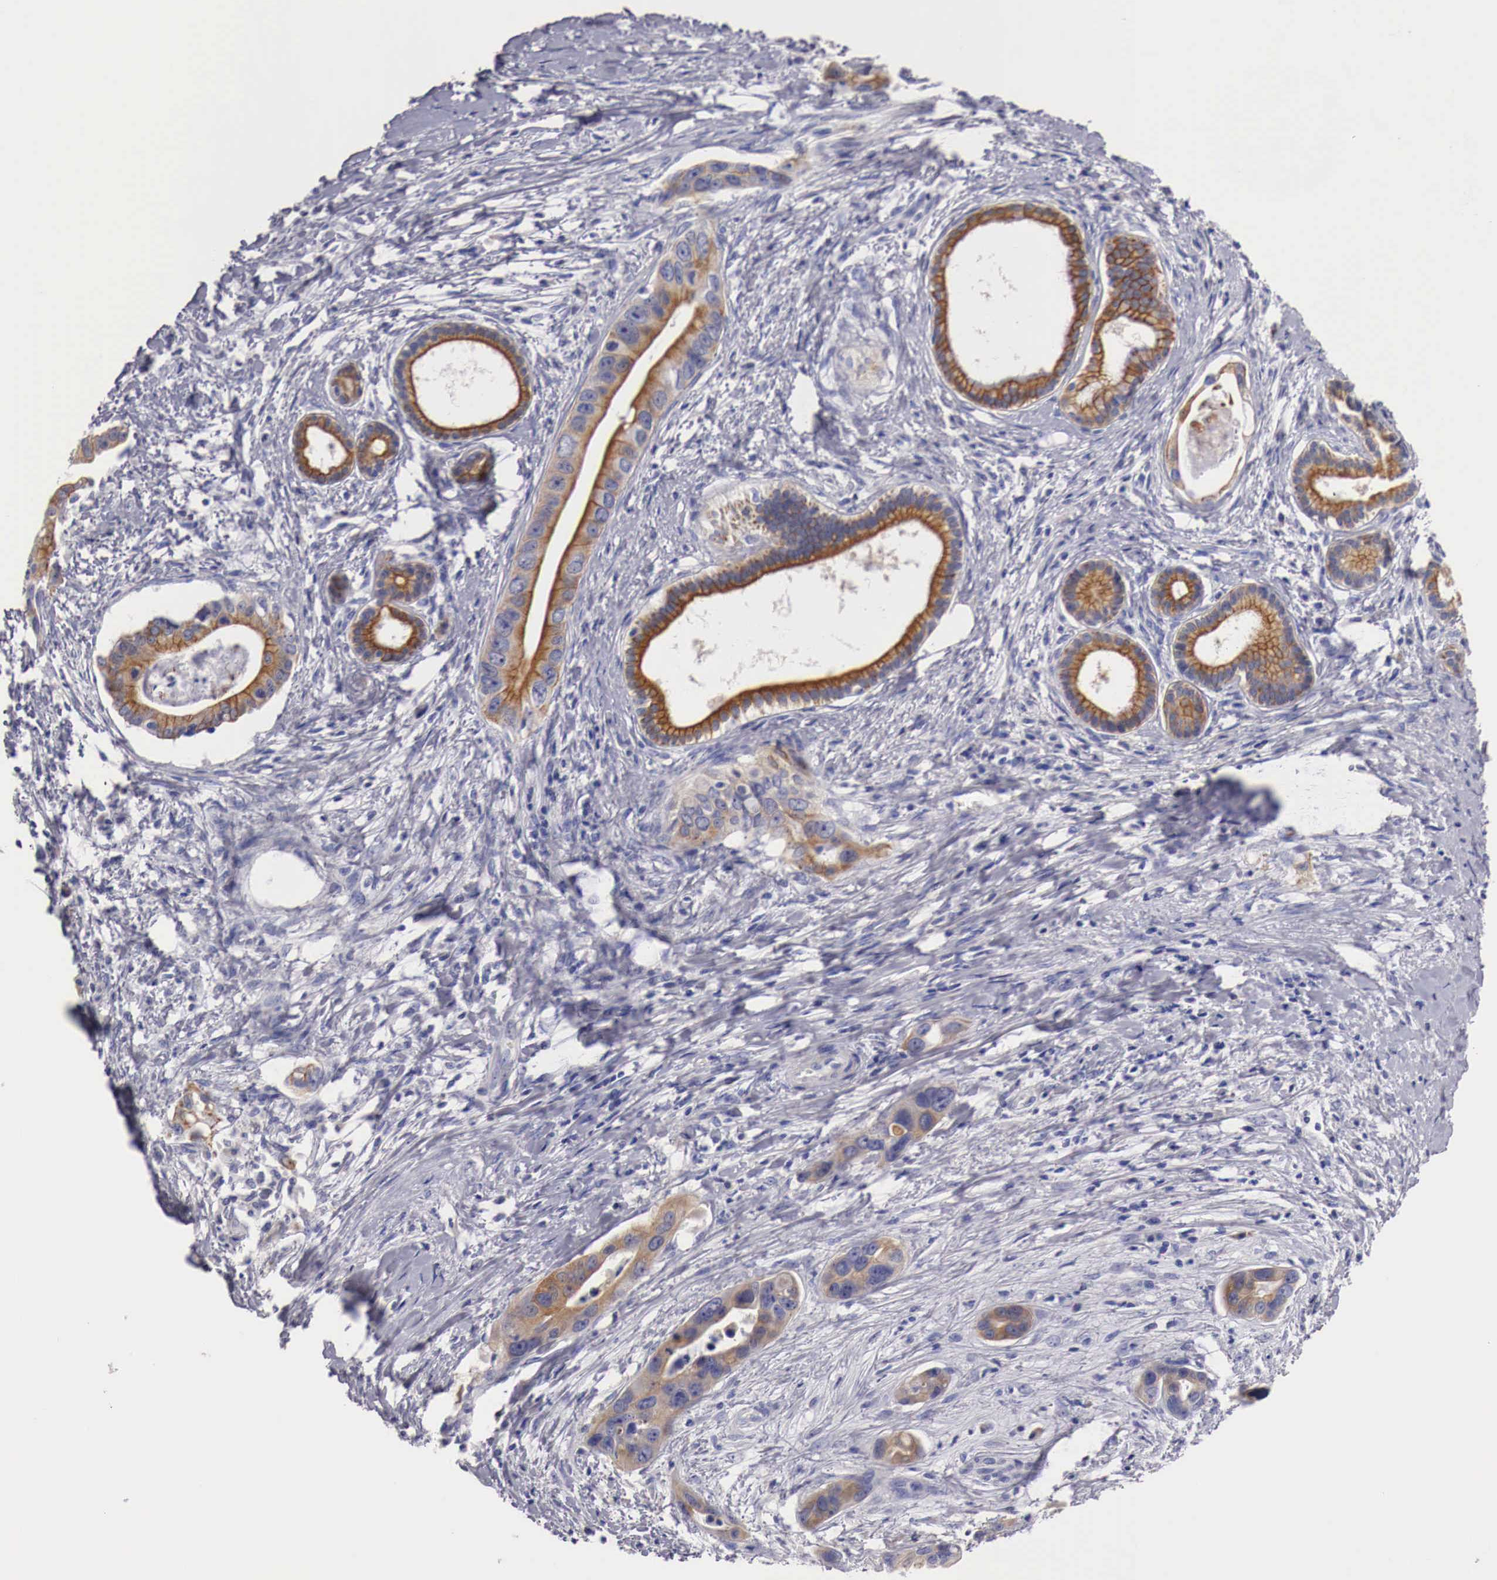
{"staining": {"intensity": "weak", "quantity": "25%-75%", "location": "cytoplasmic/membranous"}, "tissue": "liver cancer", "cell_type": "Tumor cells", "image_type": "cancer", "snomed": [{"axis": "morphology", "description": "Cholangiocarcinoma"}, {"axis": "topography", "description": "Liver"}], "caption": "IHC image of liver cancer stained for a protein (brown), which demonstrates low levels of weak cytoplasmic/membranous expression in approximately 25%-75% of tumor cells.", "gene": "NREP", "patient": {"sex": "female", "age": 65}}